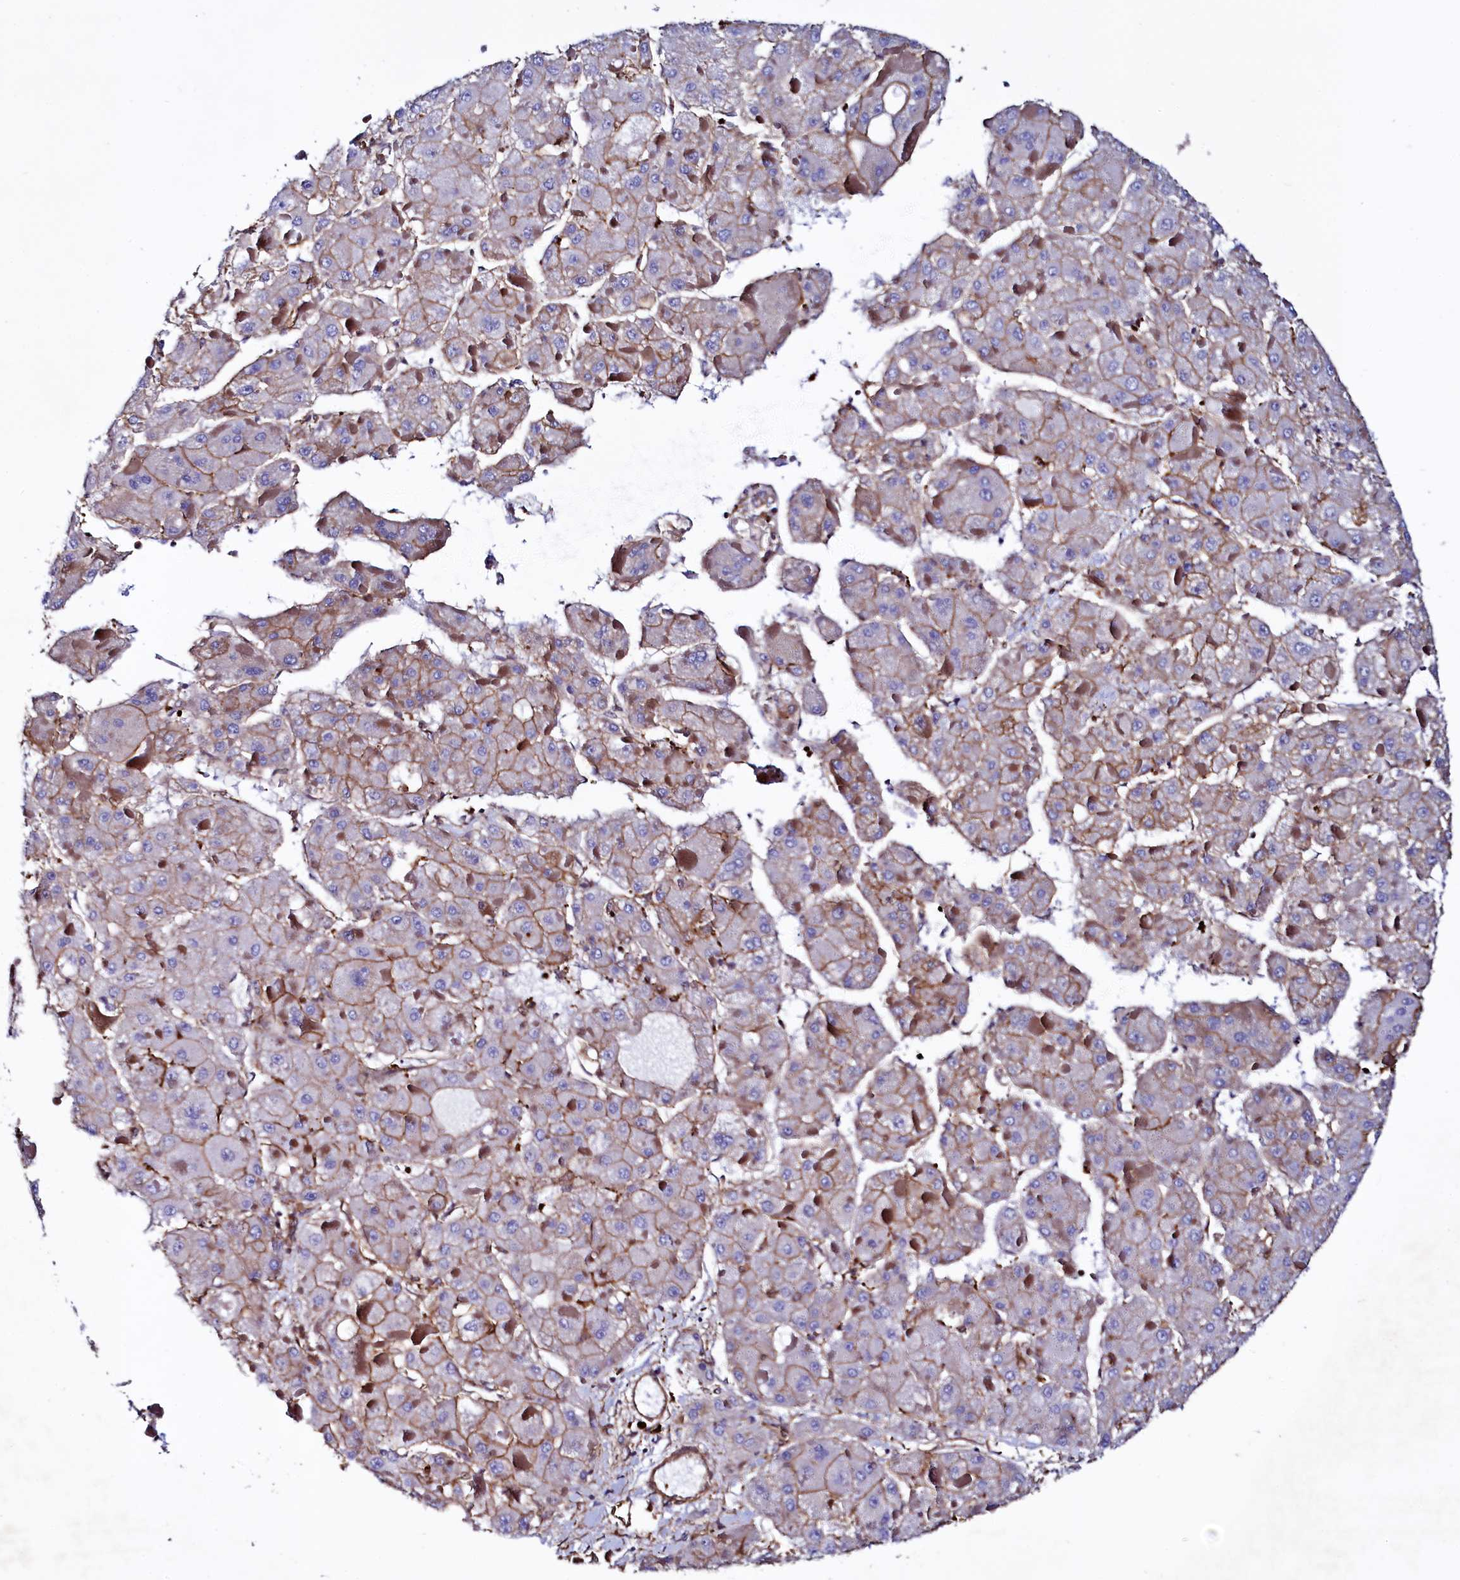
{"staining": {"intensity": "moderate", "quantity": ">75%", "location": "cytoplasmic/membranous"}, "tissue": "liver cancer", "cell_type": "Tumor cells", "image_type": "cancer", "snomed": [{"axis": "morphology", "description": "Carcinoma, Hepatocellular, NOS"}, {"axis": "topography", "description": "Liver"}], "caption": "Immunohistochemical staining of liver cancer (hepatocellular carcinoma) shows medium levels of moderate cytoplasmic/membranous staining in approximately >75% of tumor cells.", "gene": "STAMBPL1", "patient": {"sex": "female", "age": 73}}